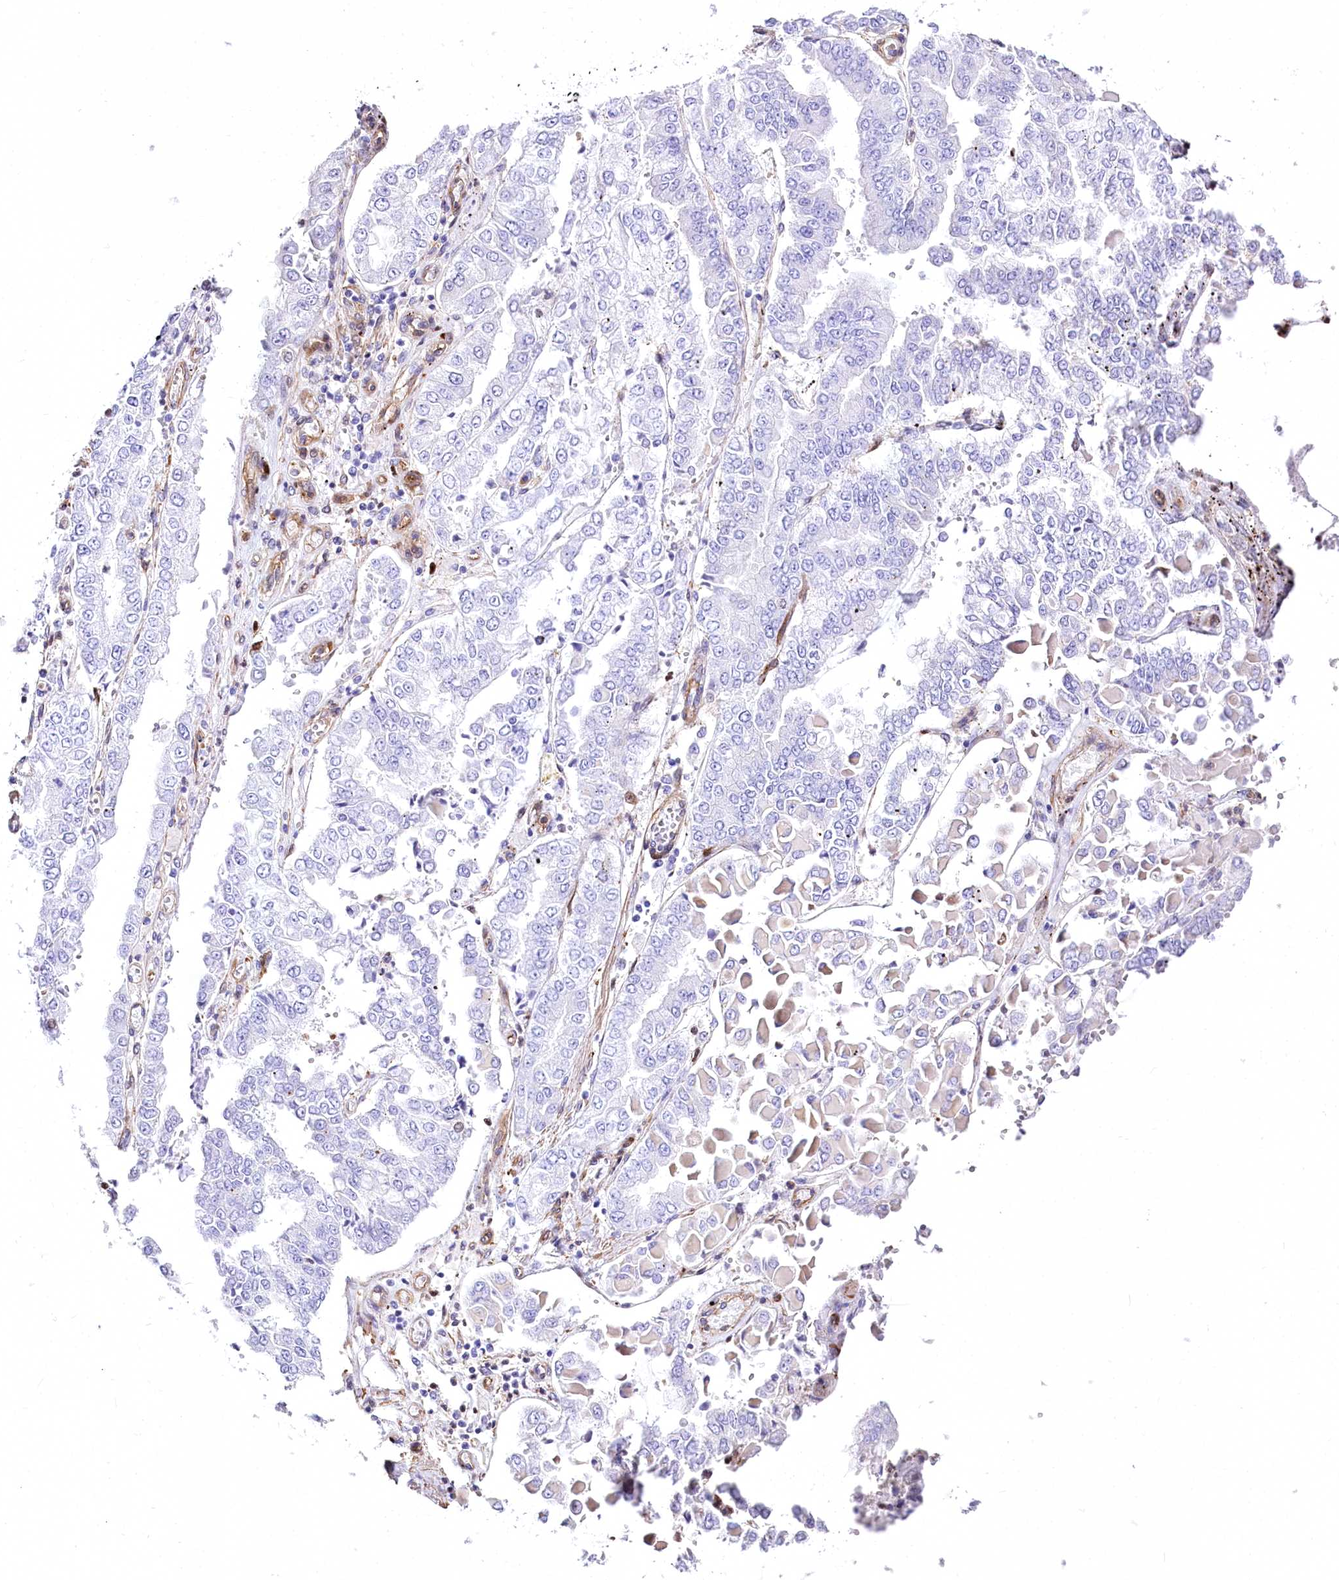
{"staining": {"intensity": "negative", "quantity": "none", "location": "none"}, "tissue": "stomach cancer", "cell_type": "Tumor cells", "image_type": "cancer", "snomed": [{"axis": "morphology", "description": "Adenocarcinoma, NOS"}, {"axis": "topography", "description": "Stomach"}], "caption": "Immunohistochemistry (IHC) histopathology image of neoplastic tissue: stomach cancer stained with DAB (3,3'-diaminobenzidine) displays no significant protein expression in tumor cells.", "gene": "PTMS", "patient": {"sex": "male", "age": 76}}